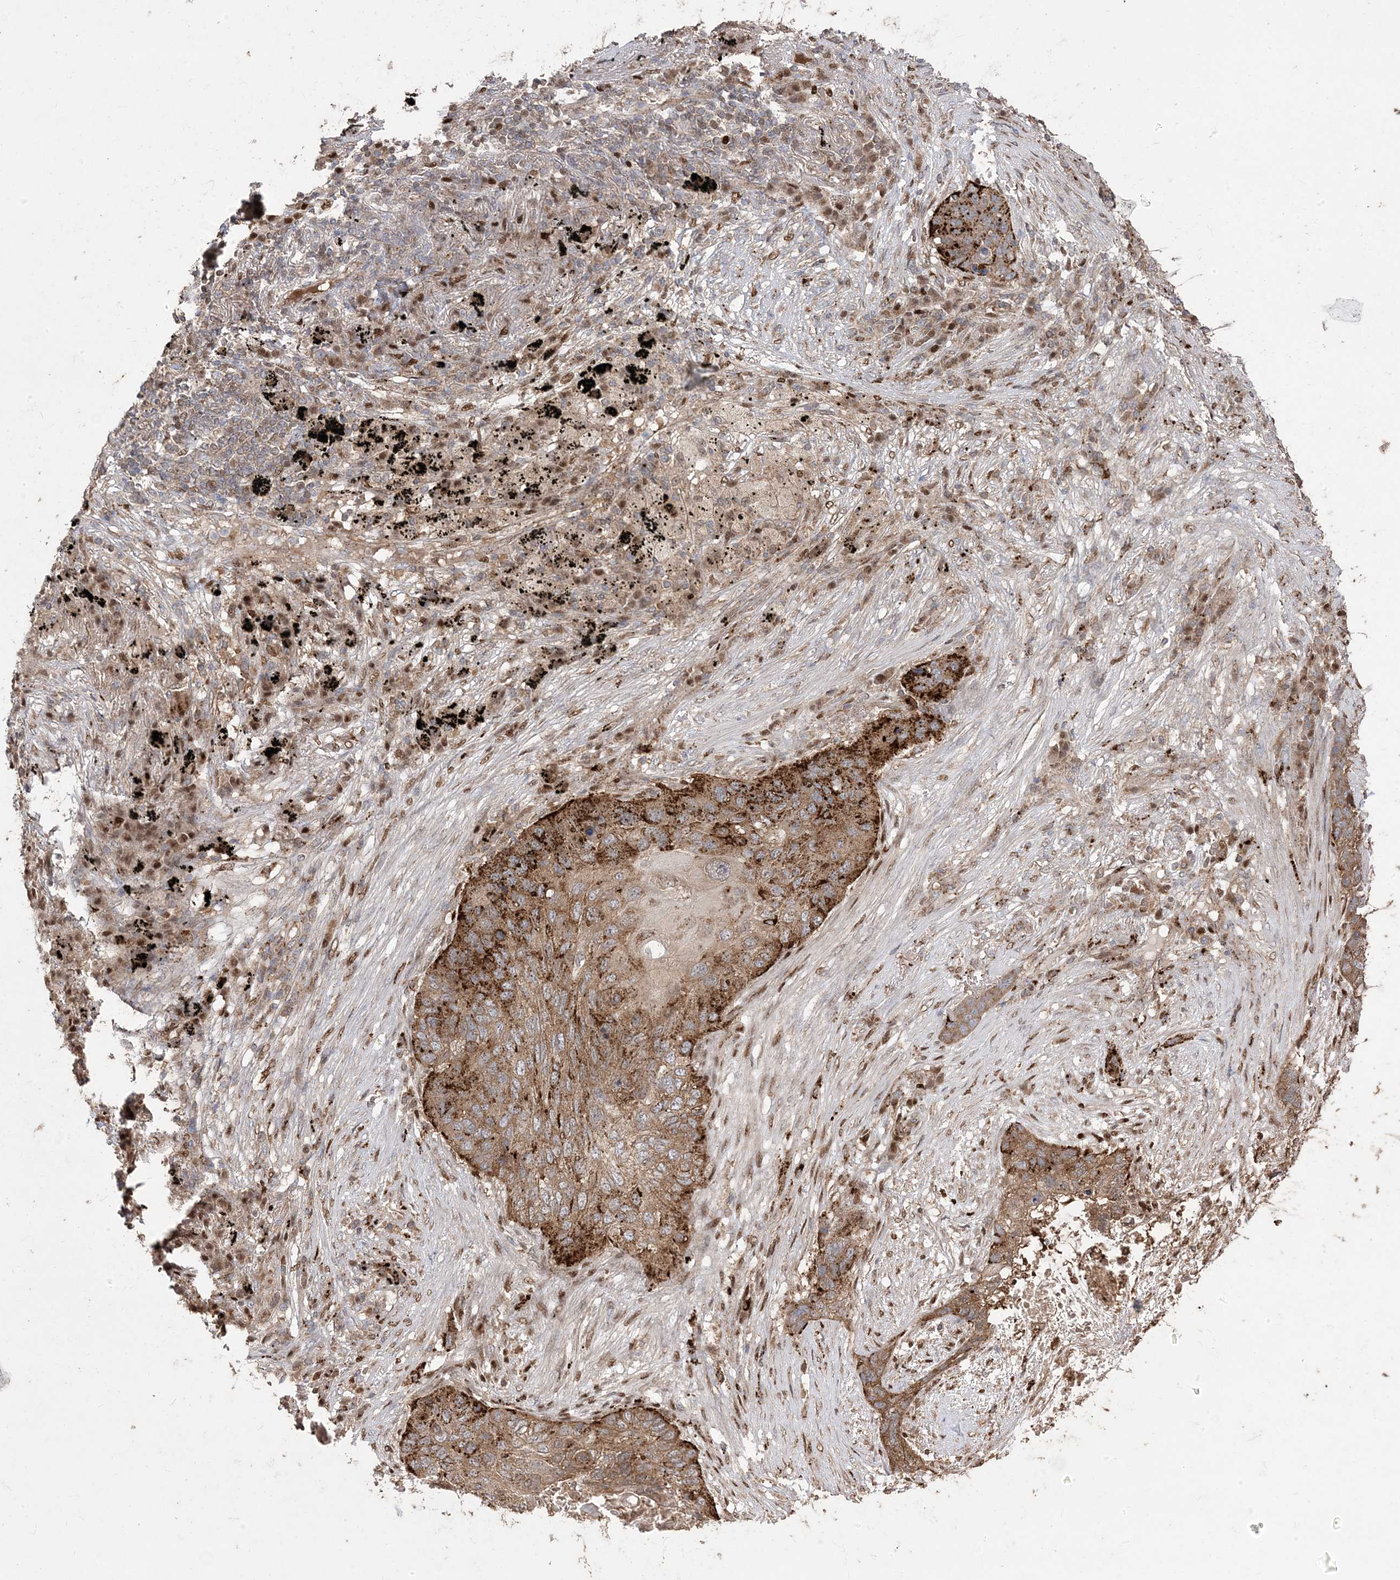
{"staining": {"intensity": "strong", "quantity": ">75%", "location": "cytoplasmic/membranous"}, "tissue": "lung cancer", "cell_type": "Tumor cells", "image_type": "cancer", "snomed": [{"axis": "morphology", "description": "Squamous cell carcinoma, NOS"}, {"axis": "topography", "description": "Lung"}], "caption": "About >75% of tumor cells in squamous cell carcinoma (lung) exhibit strong cytoplasmic/membranous protein staining as visualized by brown immunohistochemical staining.", "gene": "PPOX", "patient": {"sex": "female", "age": 63}}